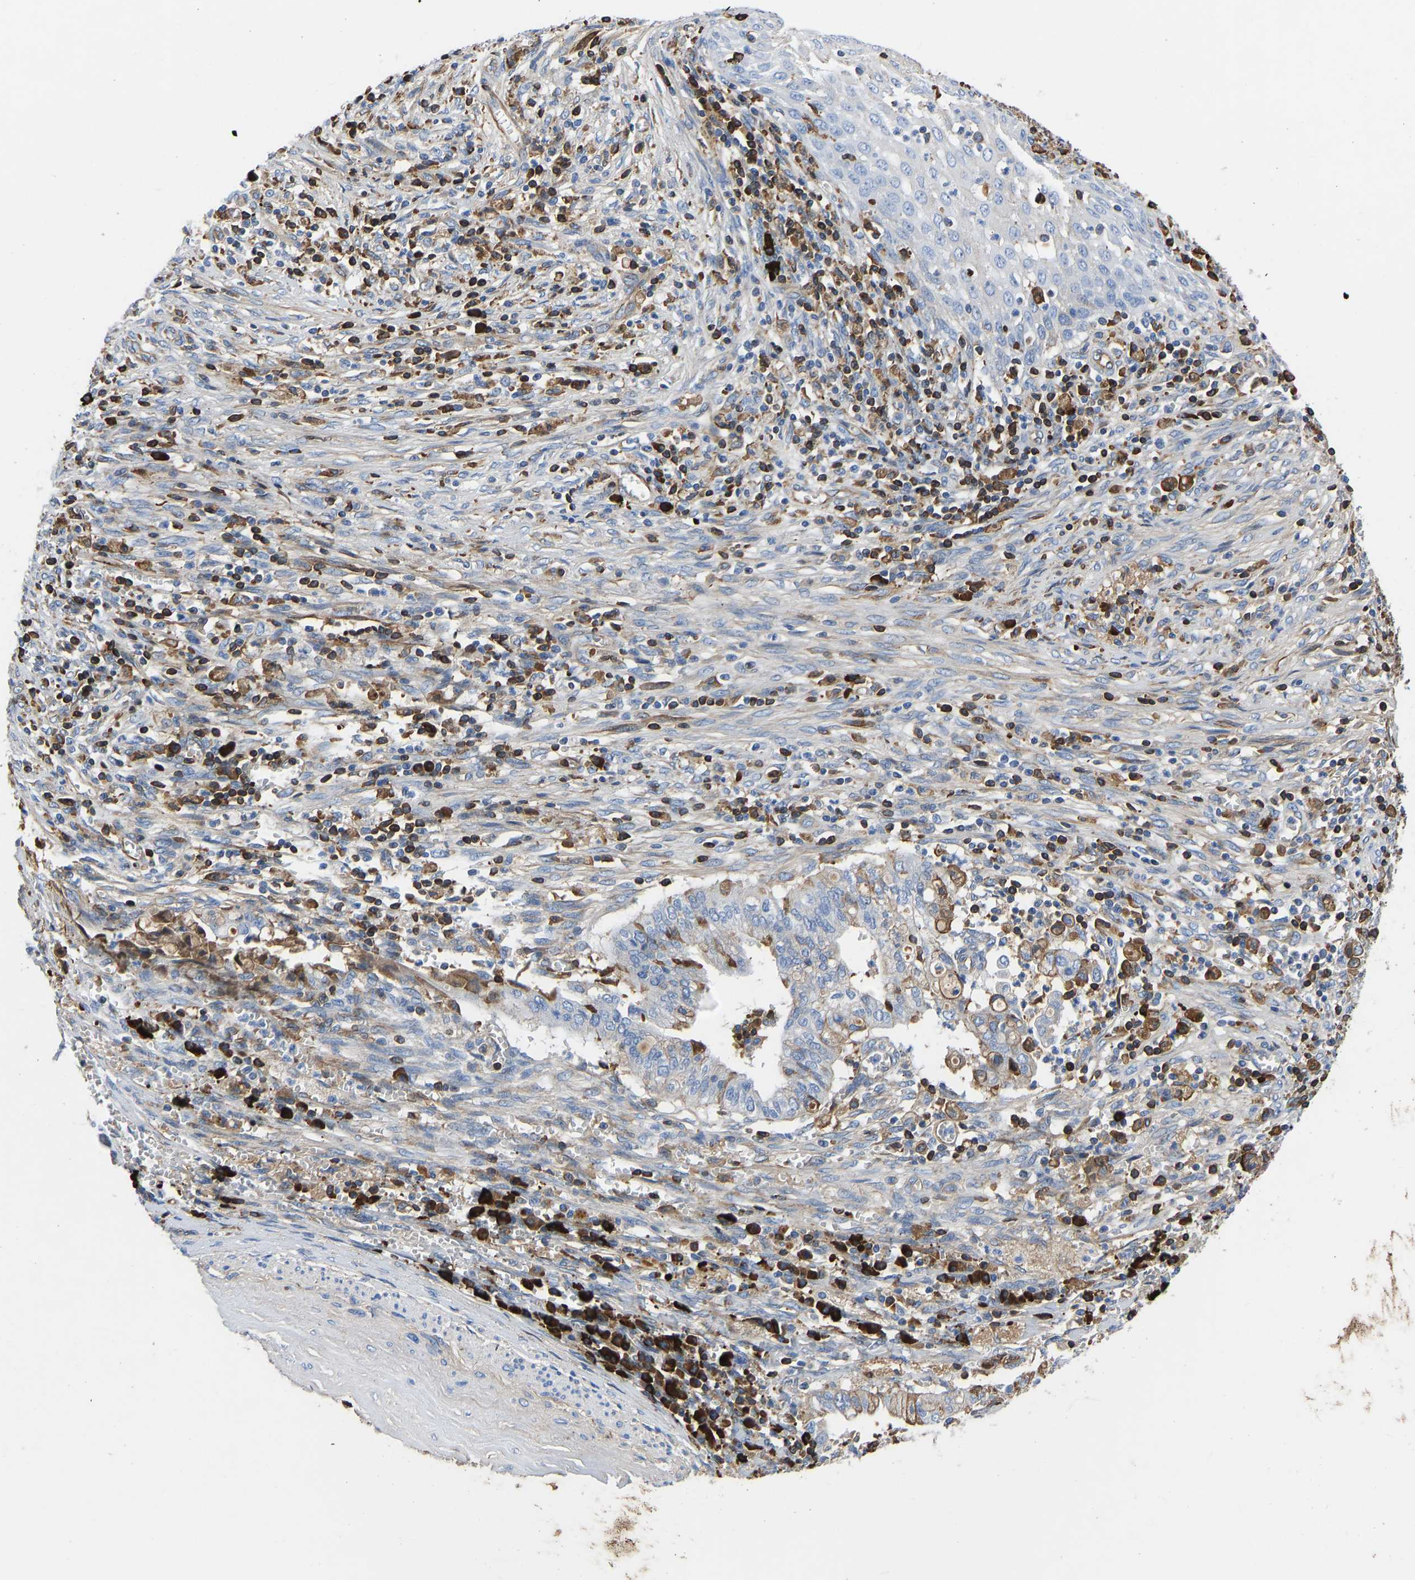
{"staining": {"intensity": "negative", "quantity": "none", "location": "none"}, "tissue": "cervical cancer", "cell_type": "Tumor cells", "image_type": "cancer", "snomed": [{"axis": "morphology", "description": "Adenocarcinoma, NOS"}, {"axis": "topography", "description": "Cervix"}], "caption": "Adenocarcinoma (cervical) stained for a protein using IHC demonstrates no staining tumor cells.", "gene": "HSPG2", "patient": {"sex": "female", "age": 44}}